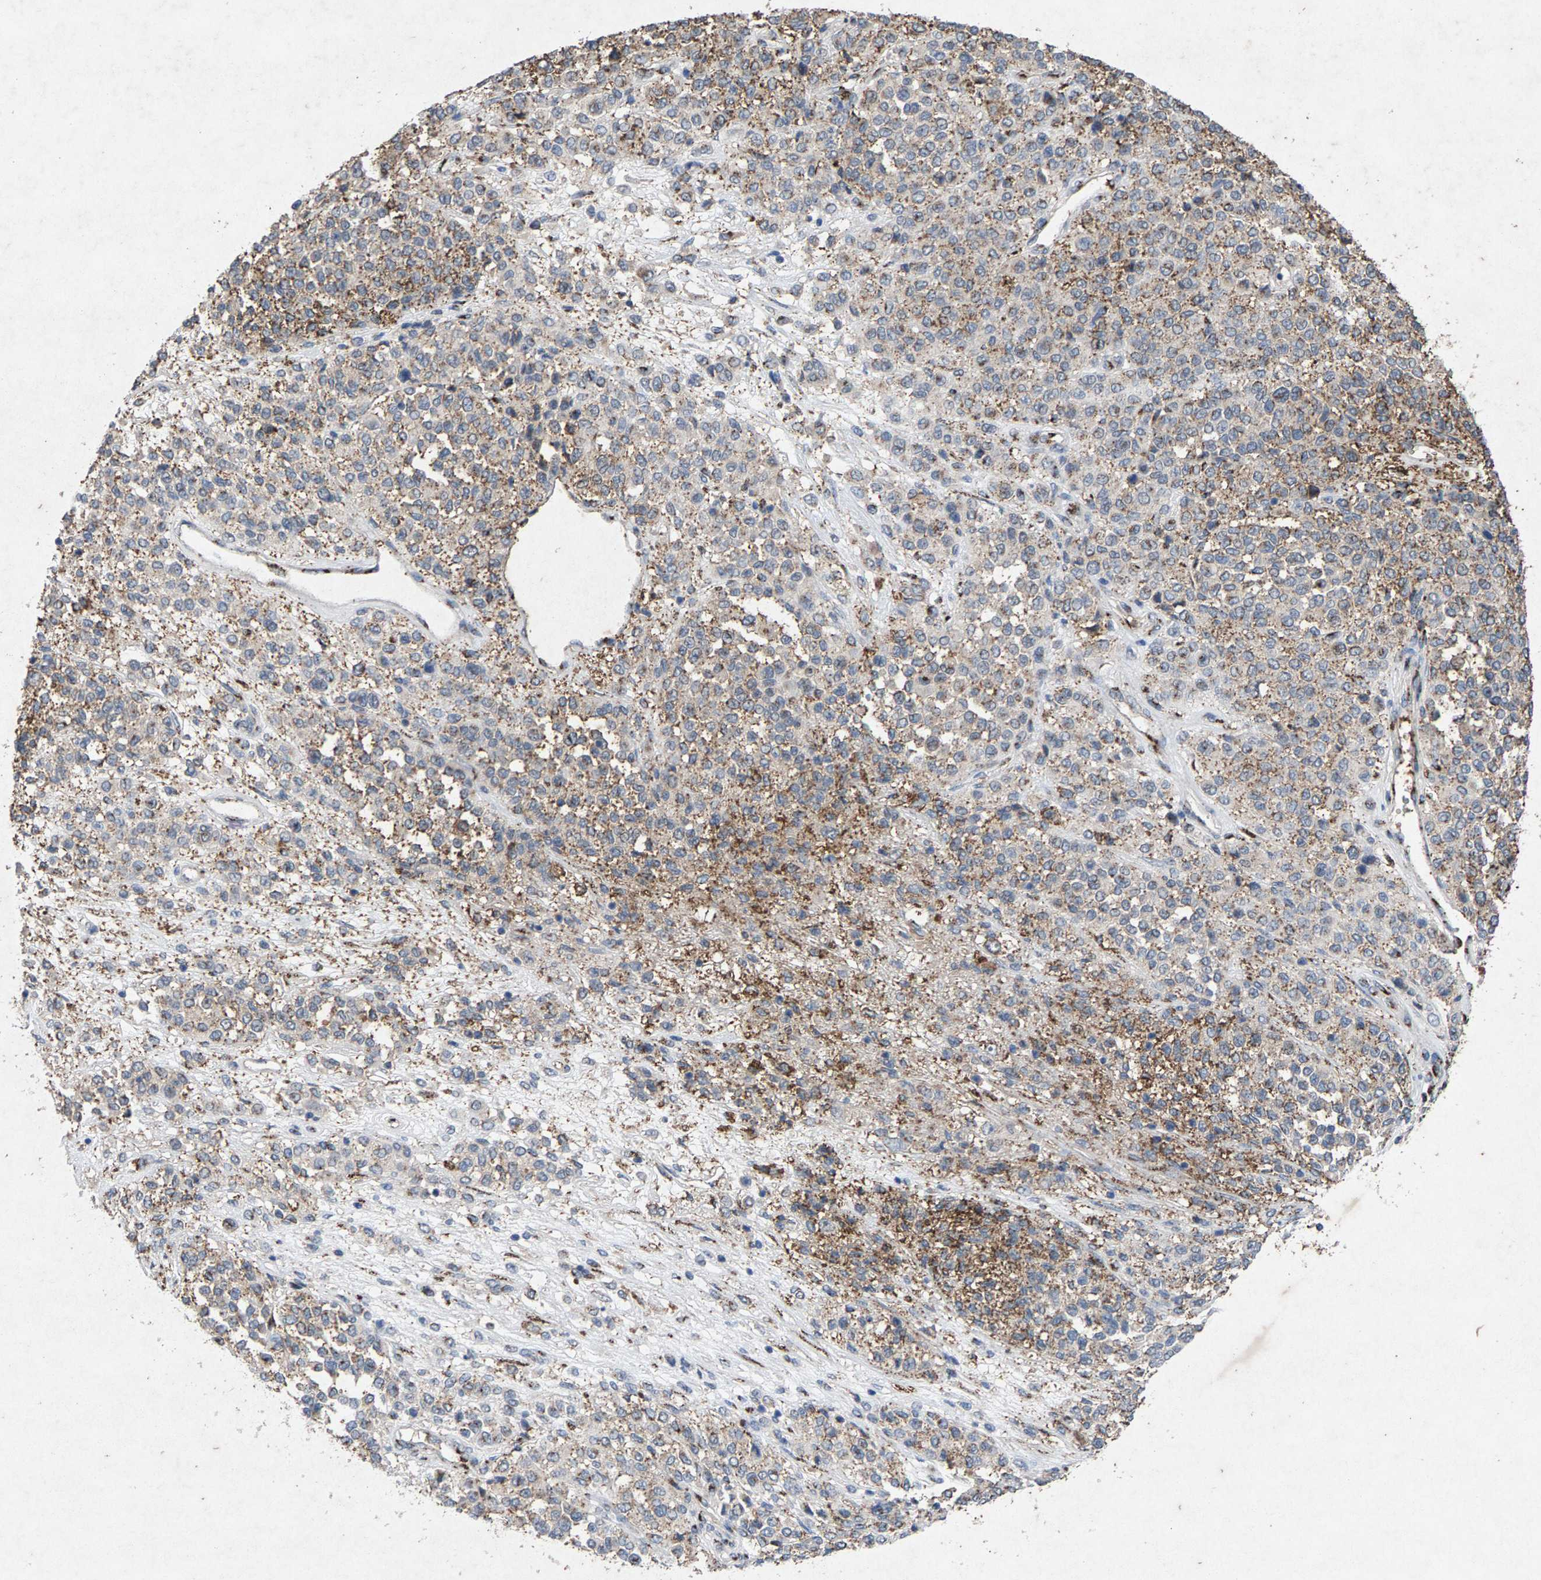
{"staining": {"intensity": "moderate", "quantity": ">75%", "location": "cytoplasmic/membranous"}, "tissue": "melanoma", "cell_type": "Tumor cells", "image_type": "cancer", "snomed": [{"axis": "morphology", "description": "Malignant melanoma, Metastatic site"}, {"axis": "topography", "description": "Pancreas"}], "caption": "Protein expression analysis of melanoma displays moderate cytoplasmic/membranous positivity in about >75% of tumor cells. The protein is shown in brown color, while the nuclei are stained blue.", "gene": "MAN2A1", "patient": {"sex": "female", "age": 30}}